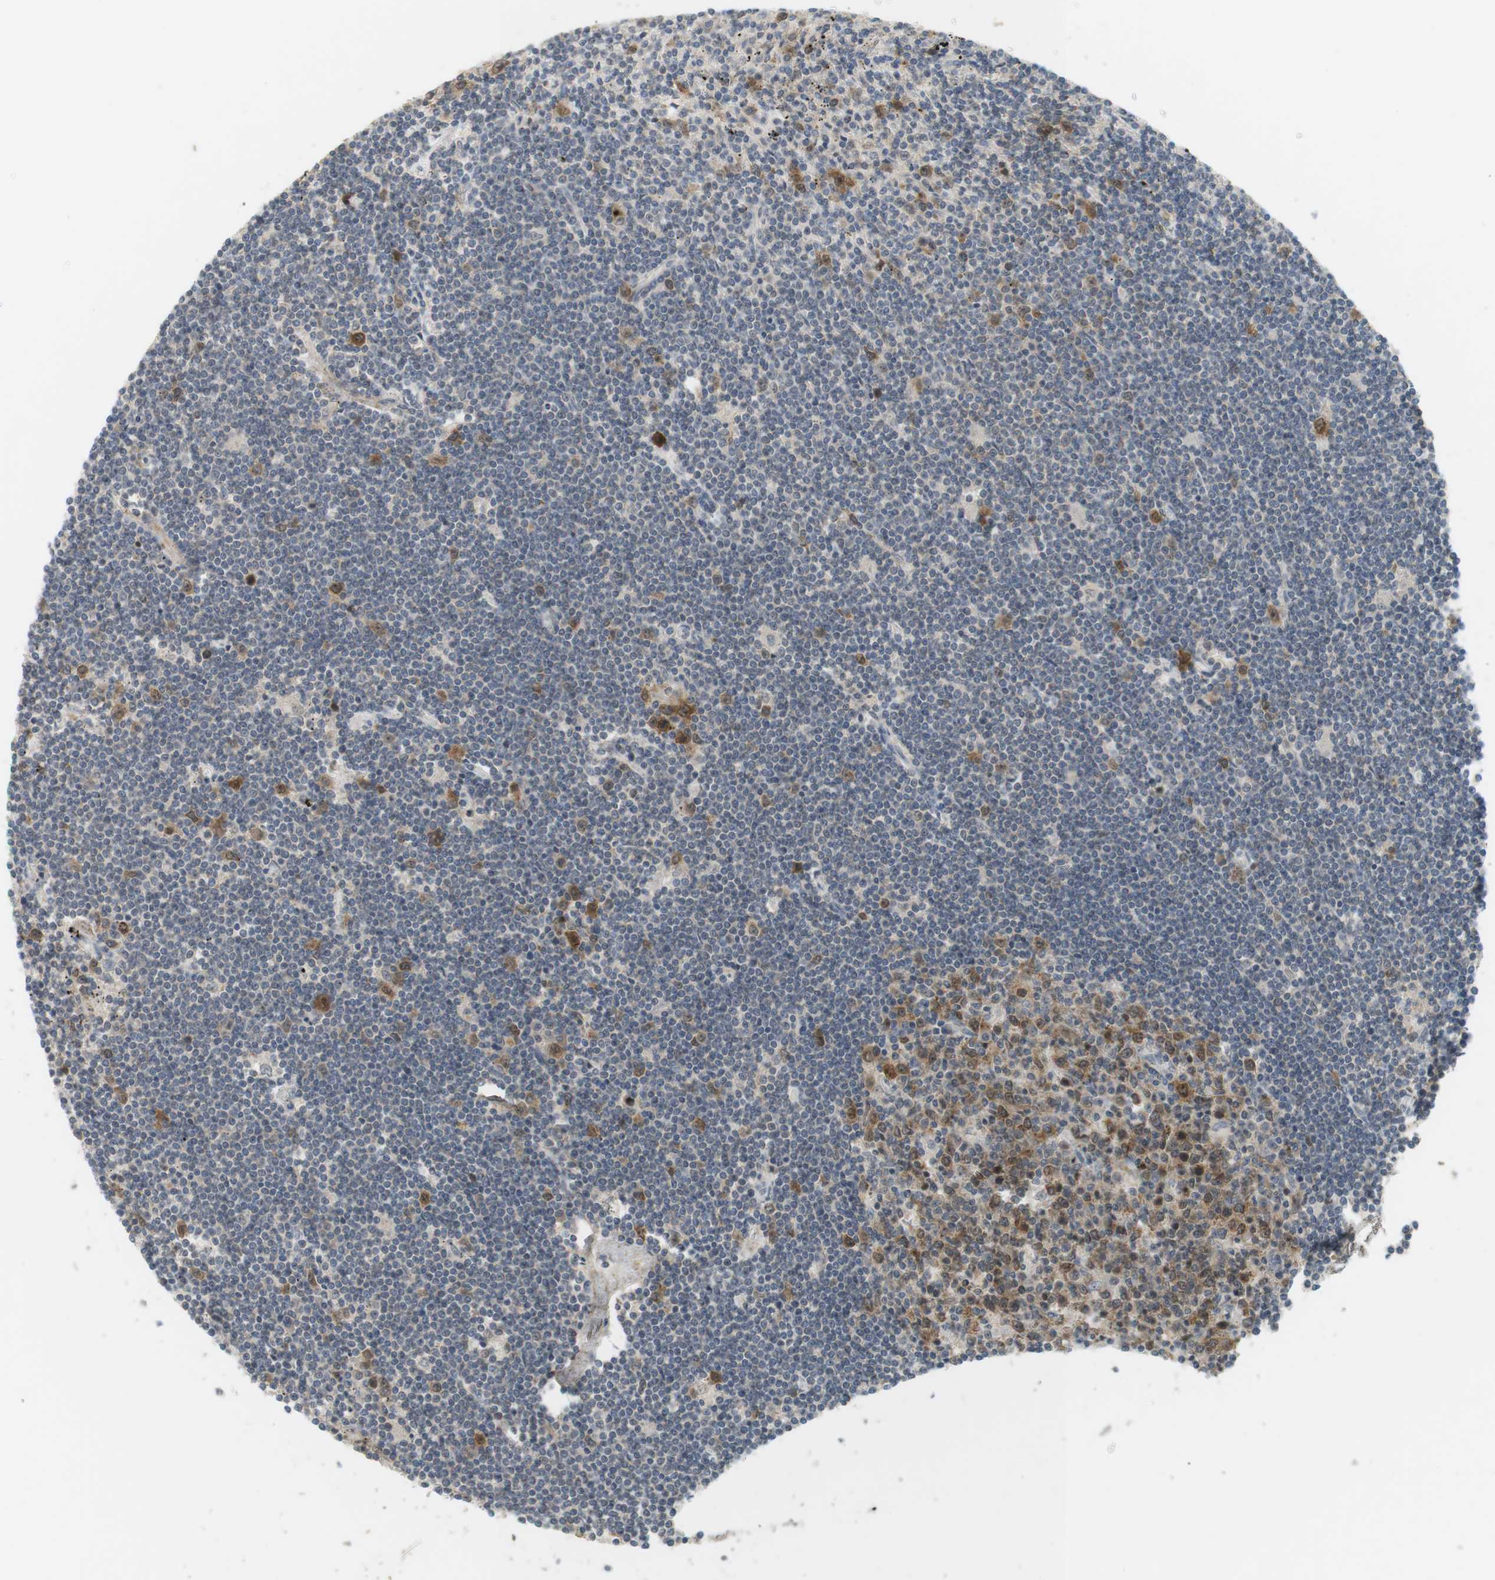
{"staining": {"intensity": "moderate", "quantity": "<25%", "location": "cytoplasmic/membranous"}, "tissue": "lymphoma", "cell_type": "Tumor cells", "image_type": "cancer", "snomed": [{"axis": "morphology", "description": "Malignant lymphoma, non-Hodgkin's type, Low grade"}, {"axis": "topography", "description": "Spleen"}], "caption": "Low-grade malignant lymphoma, non-Hodgkin's type was stained to show a protein in brown. There is low levels of moderate cytoplasmic/membranous expression in about <25% of tumor cells.", "gene": "TTK", "patient": {"sex": "male", "age": 76}}